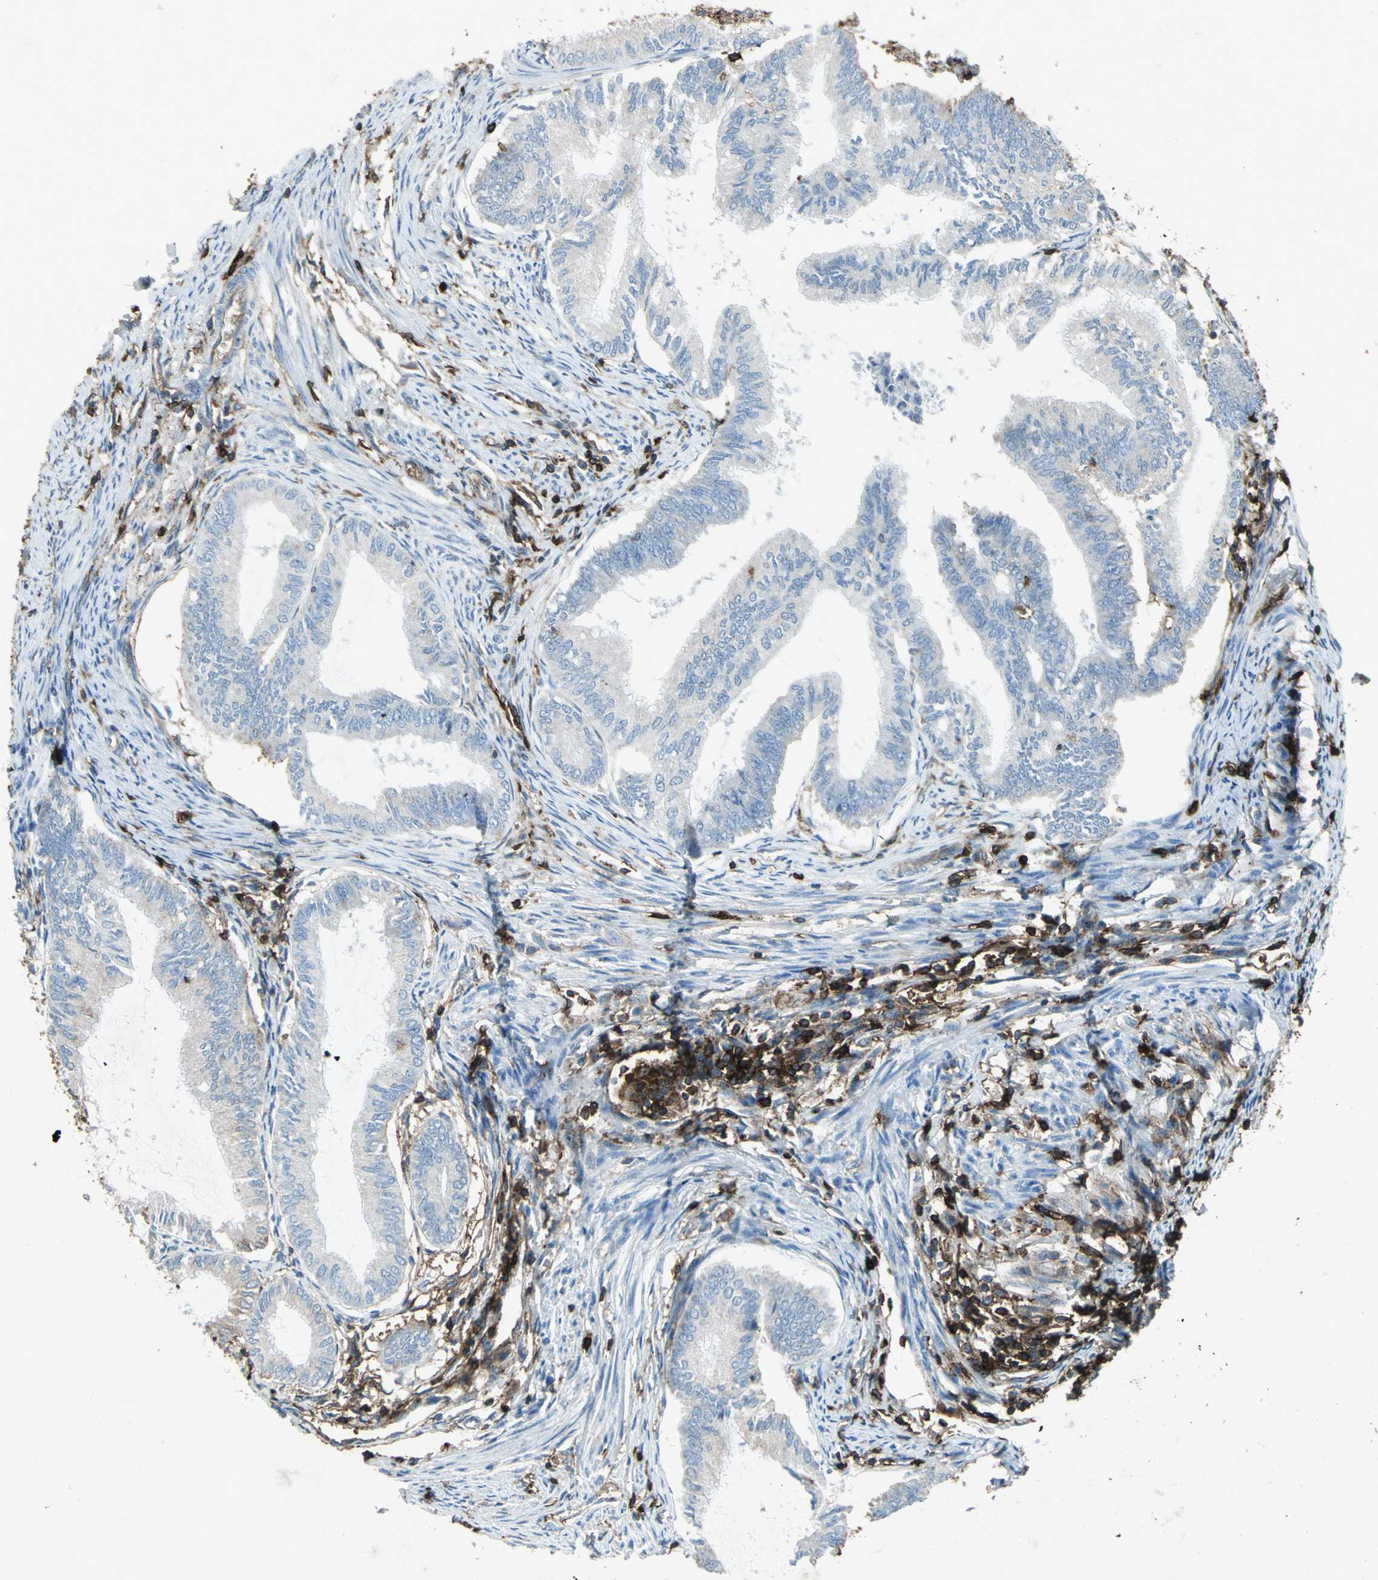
{"staining": {"intensity": "negative", "quantity": "none", "location": "none"}, "tissue": "endometrial cancer", "cell_type": "Tumor cells", "image_type": "cancer", "snomed": [{"axis": "morphology", "description": "Adenocarcinoma, NOS"}, {"axis": "topography", "description": "Endometrium"}], "caption": "High power microscopy image of an IHC photomicrograph of endometrial cancer (adenocarcinoma), revealing no significant positivity in tumor cells.", "gene": "CCR6", "patient": {"sex": "female", "age": 86}}